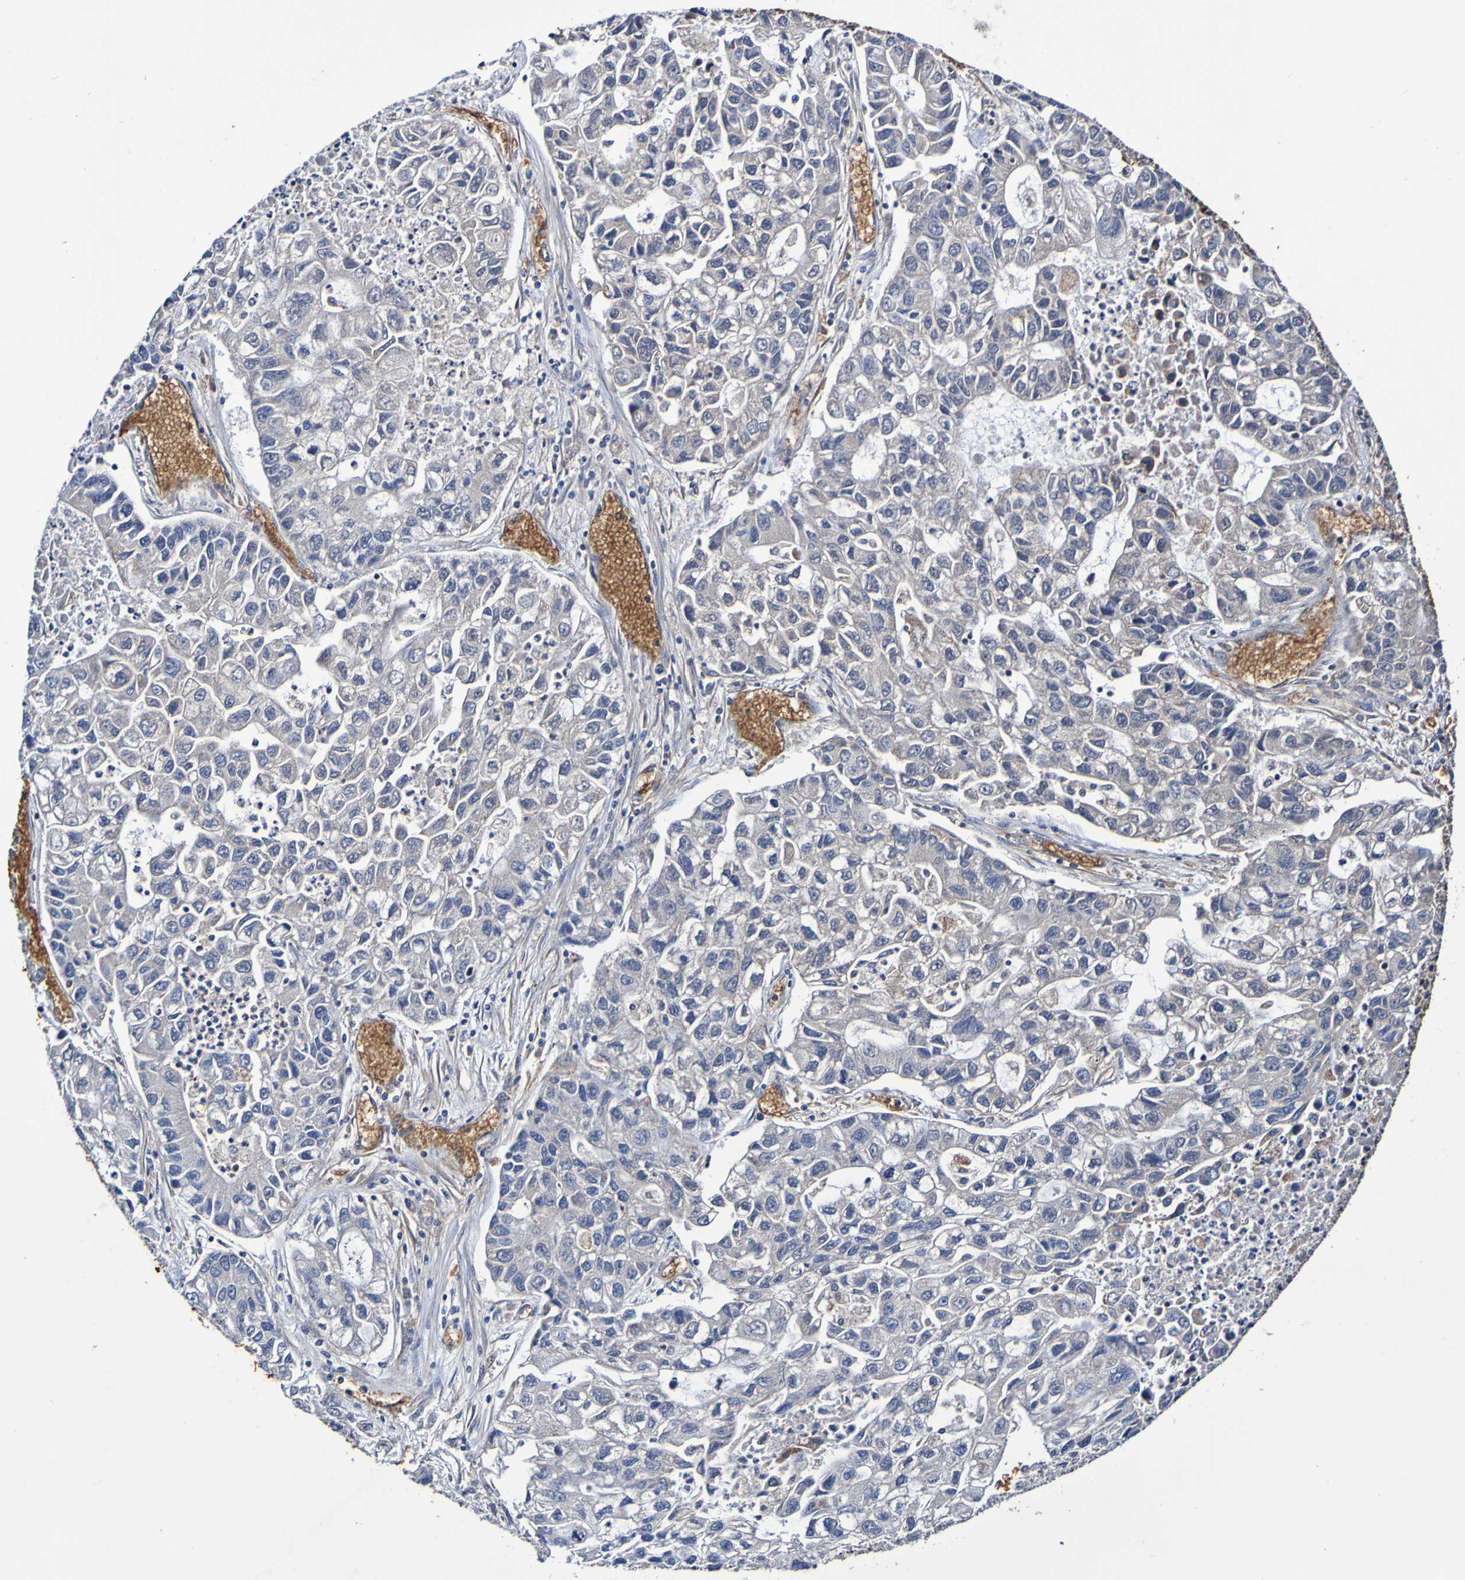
{"staining": {"intensity": "negative", "quantity": "none", "location": "none"}, "tissue": "lung cancer", "cell_type": "Tumor cells", "image_type": "cancer", "snomed": [{"axis": "morphology", "description": "Adenocarcinoma, NOS"}, {"axis": "topography", "description": "Lung"}], "caption": "A photomicrograph of human lung cancer (adenocarcinoma) is negative for staining in tumor cells.", "gene": "WNT4", "patient": {"sex": "female", "age": 51}}